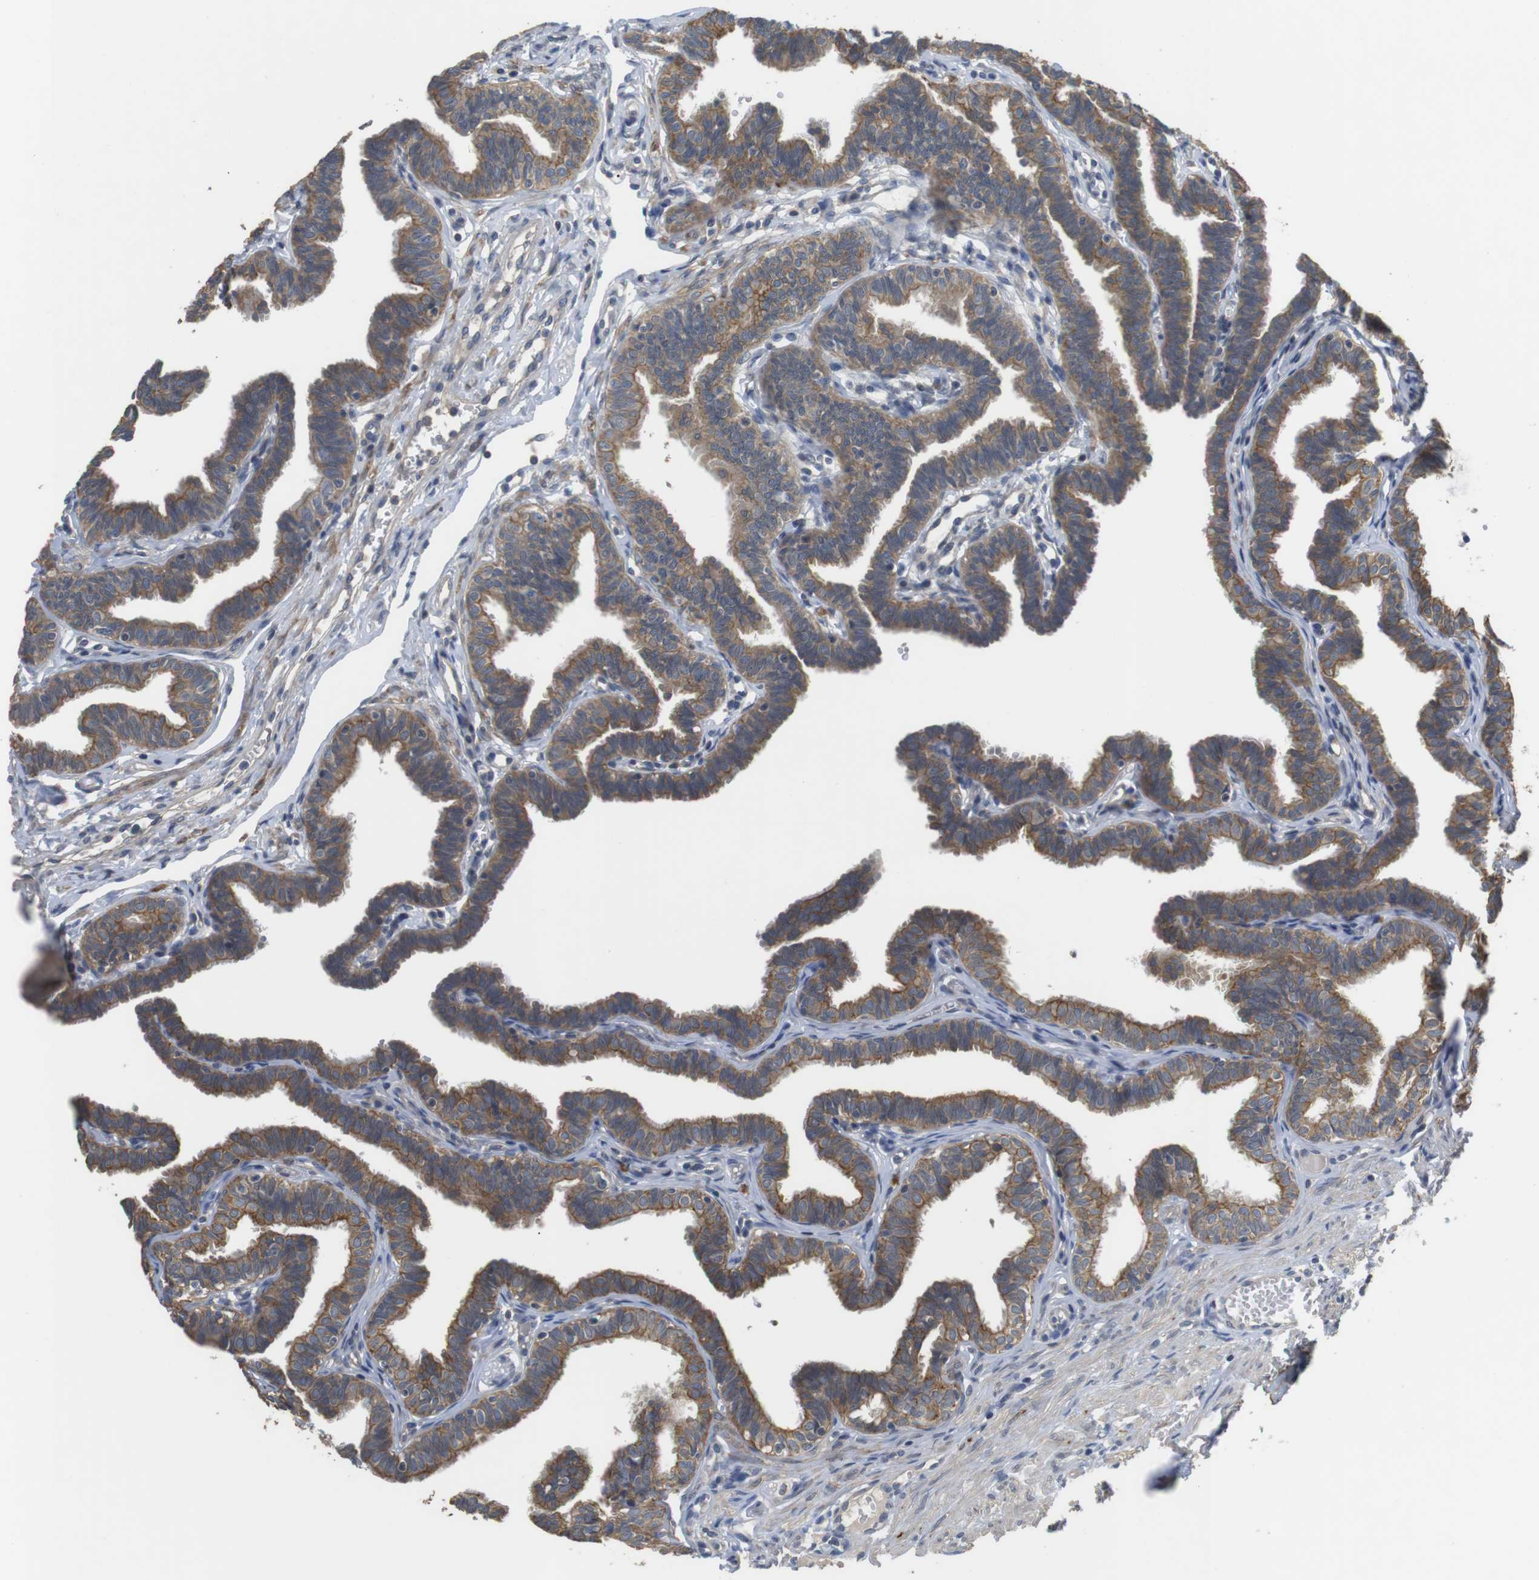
{"staining": {"intensity": "strong", "quantity": ">75%", "location": "cytoplasmic/membranous"}, "tissue": "fallopian tube", "cell_type": "Glandular cells", "image_type": "normal", "snomed": [{"axis": "morphology", "description": "Normal tissue, NOS"}, {"axis": "topography", "description": "Fallopian tube"}, {"axis": "topography", "description": "Ovary"}], "caption": "Protein staining shows strong cytoplasmic/membranous staining in approximately >75% of glandular cells in unremarkable fallopian tube.", "gene": "ADGRL3", "patient": {"sex": "female", "age": 23}}